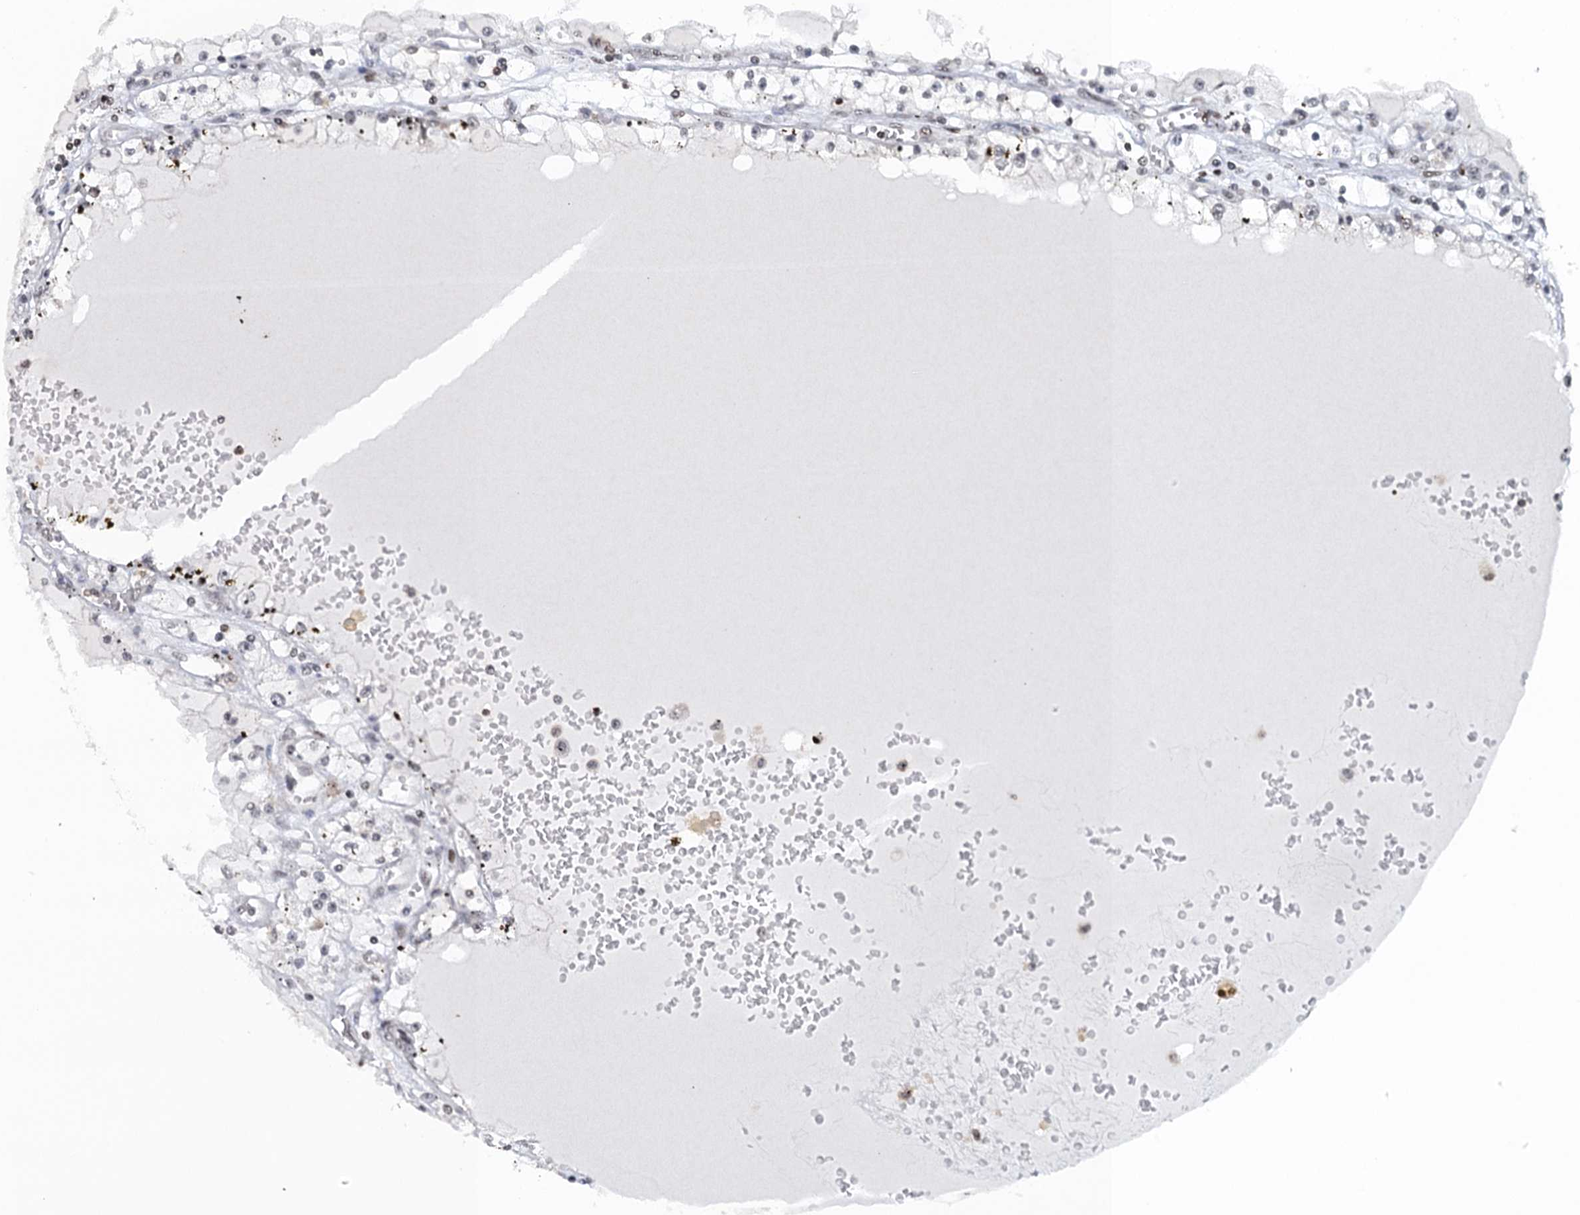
{"staining": {"intensity": "negative", "quantity": "none", "location": "none"}, "tissue": "renal cancer", "cell_type": "Tumor cells", "image_type": "cancer", "snomed": [{"axis": "morphology", "description": "Adenocarcinoma, NOS"}, {"axis": "topography", "description": "Kidney"}], "caption": "Tumor cells are negative for protein expression in human renal adenocarcinoma. Nuclei are stained in blue.", "gene": "FYB1", "patient": {"sex": "male", "age": 56}}